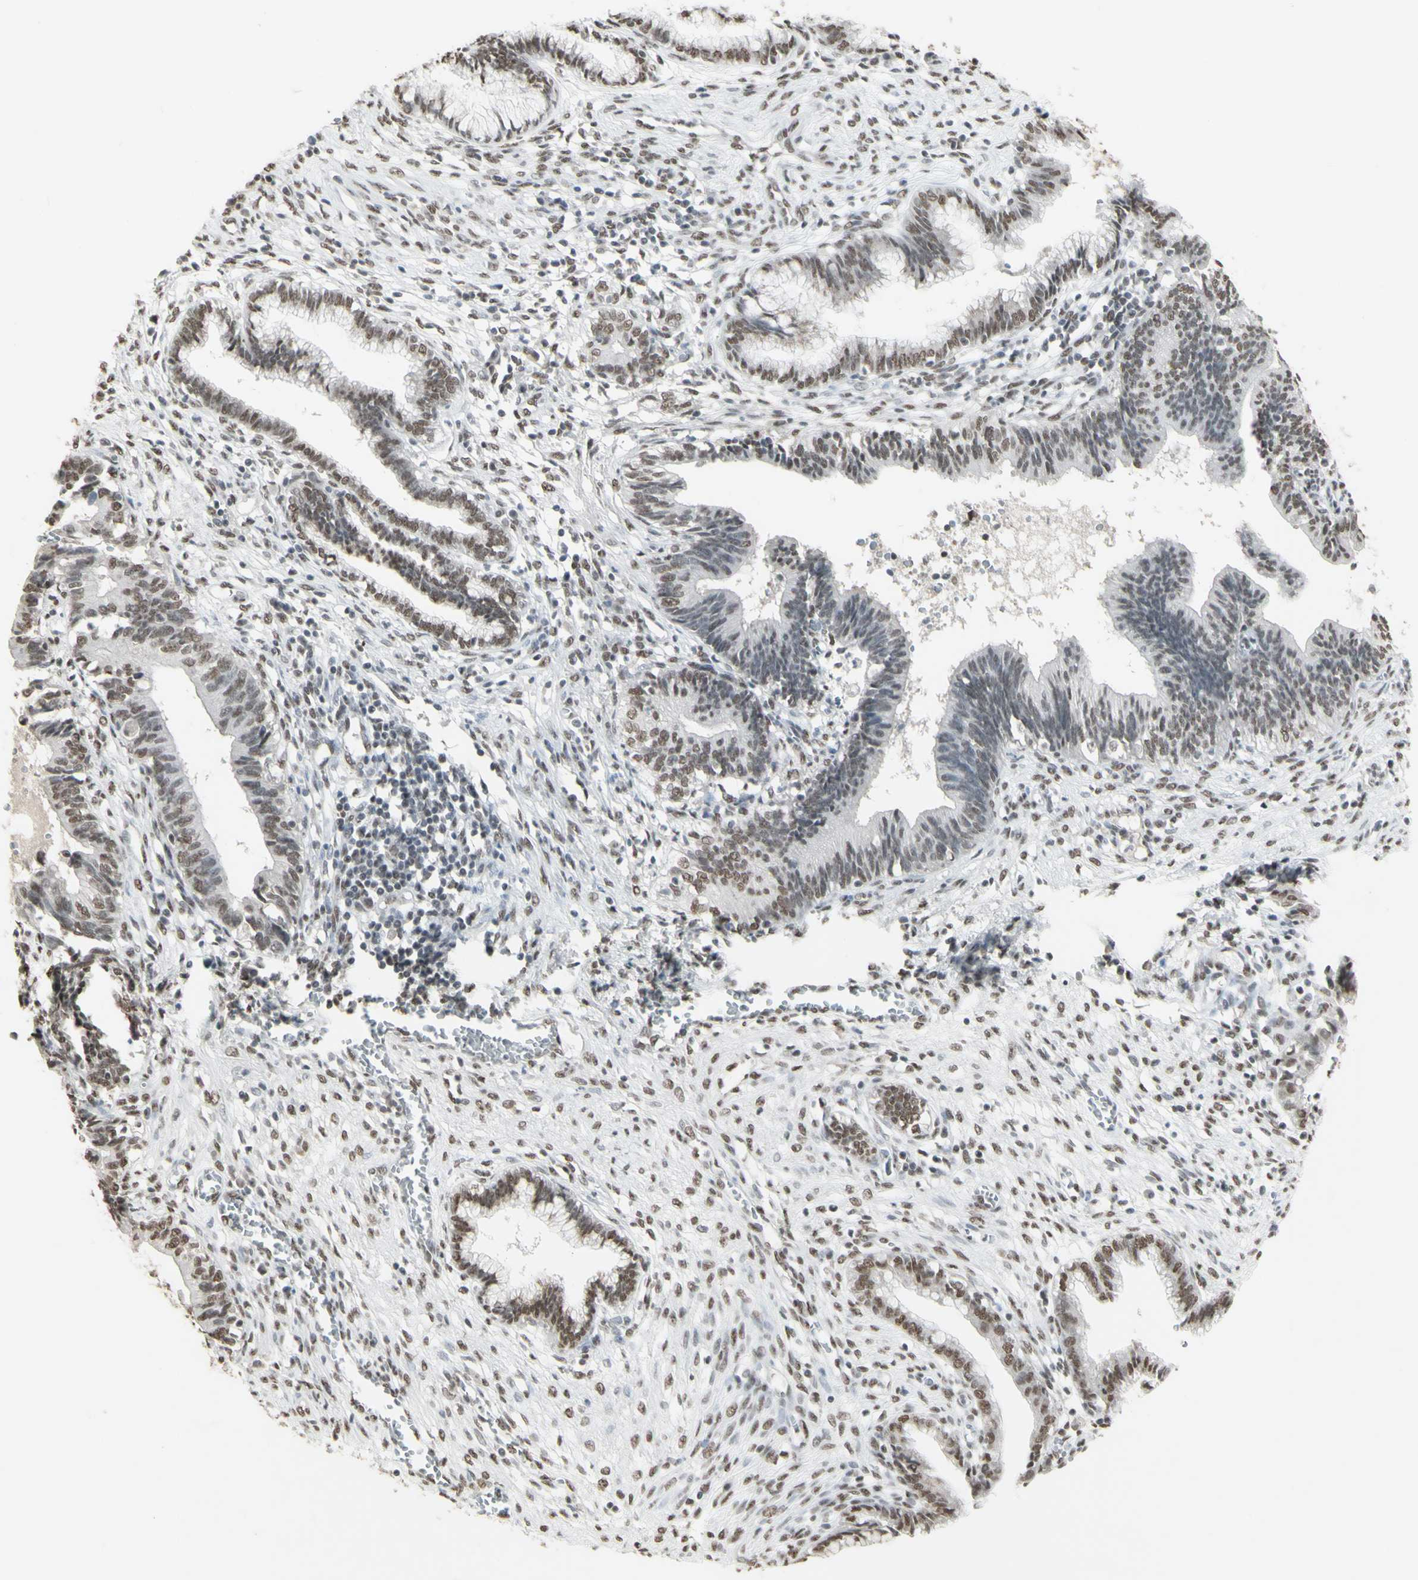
{"staining": {"intensity": "moderate", "quantity": ">75%", "location": "nuclear"}, "tissue": "cervical cancer", "cell_type": "Tumor cells", "image_type": "cancer", "snomed": [{"axis": "morphology", "description": "Adenocarcinoma, NOS"}, {"axis": "topography", "description": "Cervix"}], "caption": "Immunohistochemistry of human cervical cancer demonstrates medium levels of moderate nuclear expression in about >75% of tumor cells.", "gene": "TRIM28", "patient": {"sex": "female", "age": 44}}